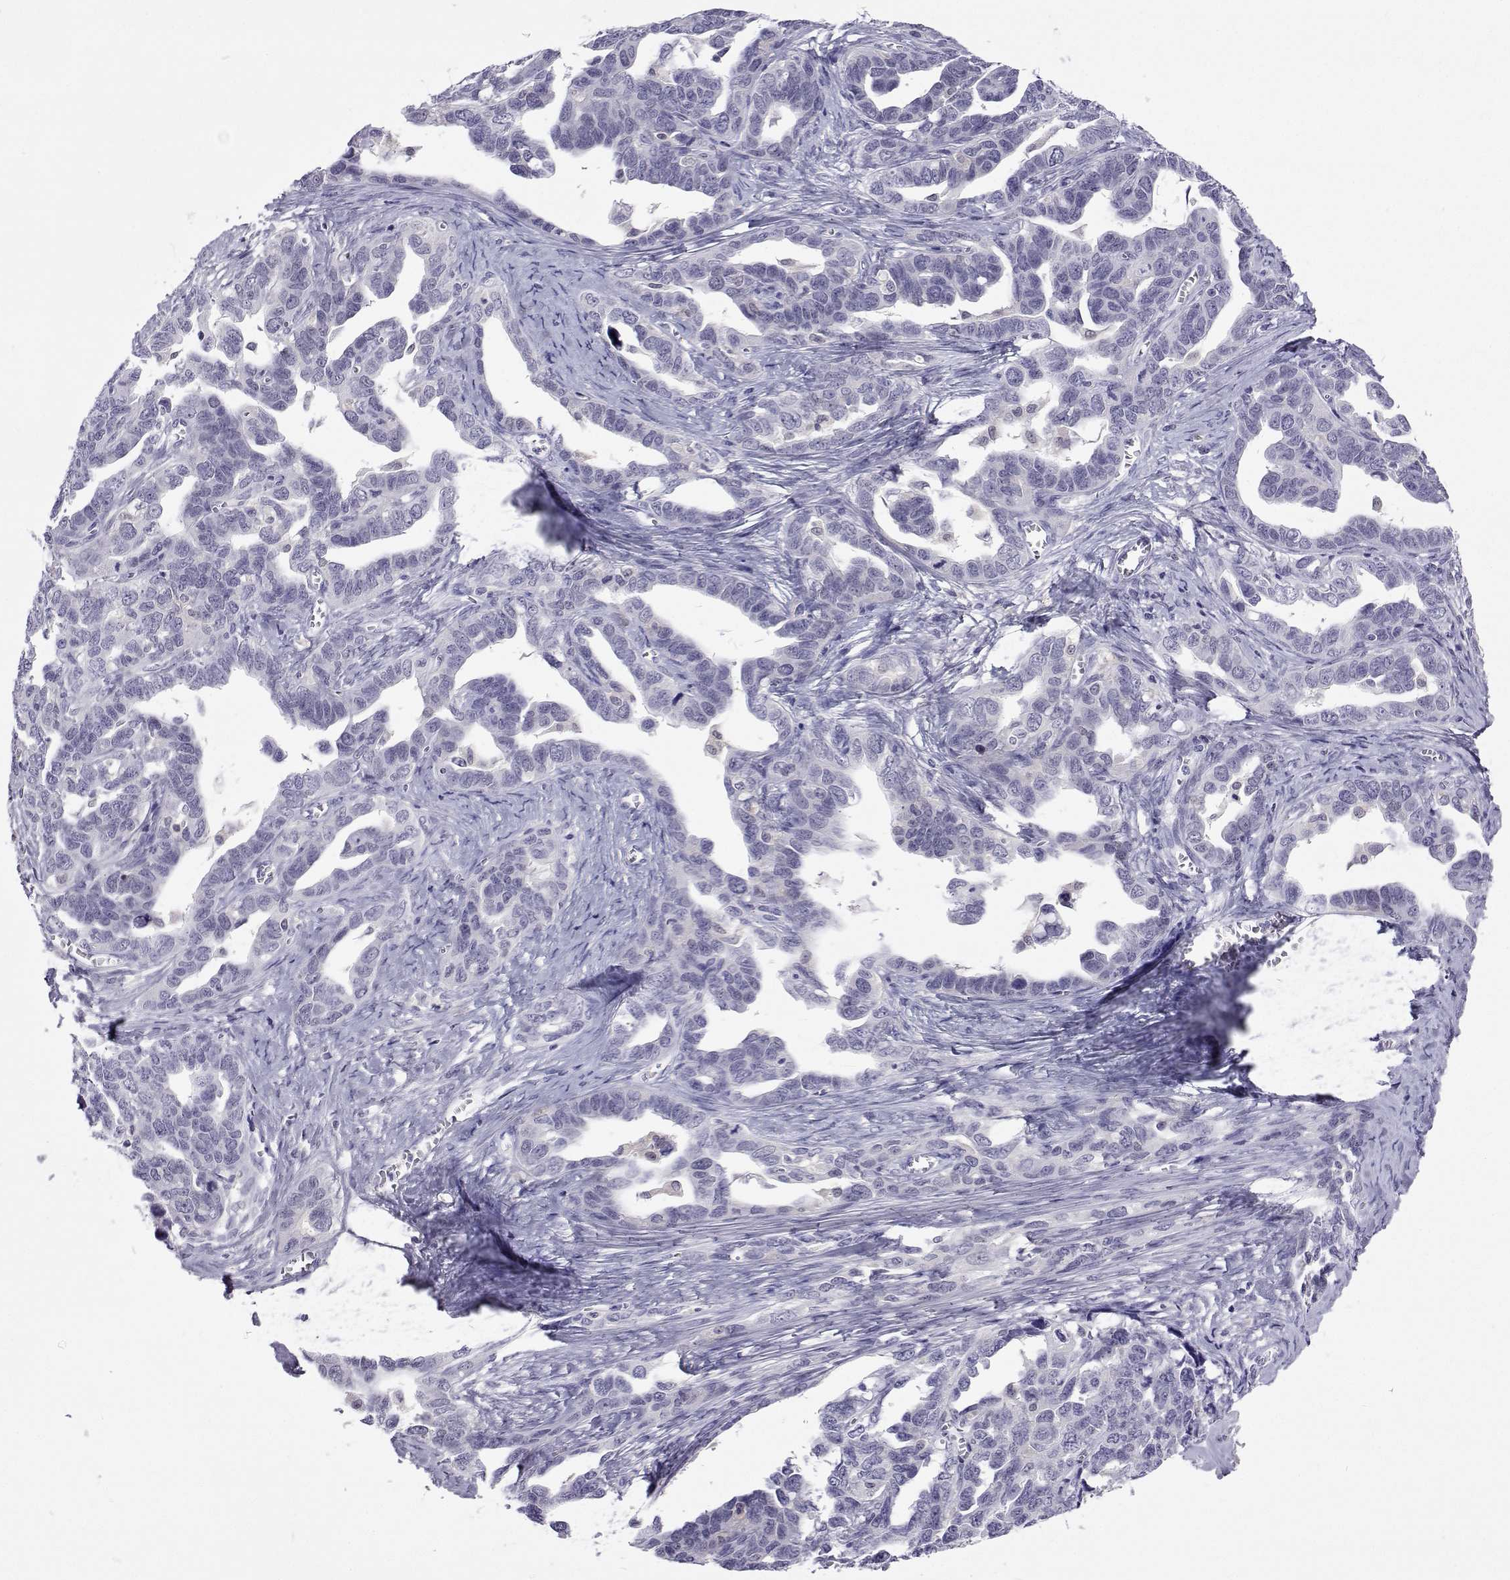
{"staining": {"intensity": "negative", "quantity": "none", "location": "none"}, "tissue": "ovarian cancer", "cell_type": "Tumor cells", "image_type": "cancer", "snomed": [{"axis": "morphology", "description": "Cystadenocarcinoma, serous, NOS"}, {"axis": "topography", "description": "Ovary"}], "caption": "DAB (3,3'-diaminobenzidine) immunohistochemical staining of serous cystadenocarcinoma (ovarian) reveals no significant expression in tumor cells.", "gene": "GALM", "patient": {"sex": "female", "age": 69}}